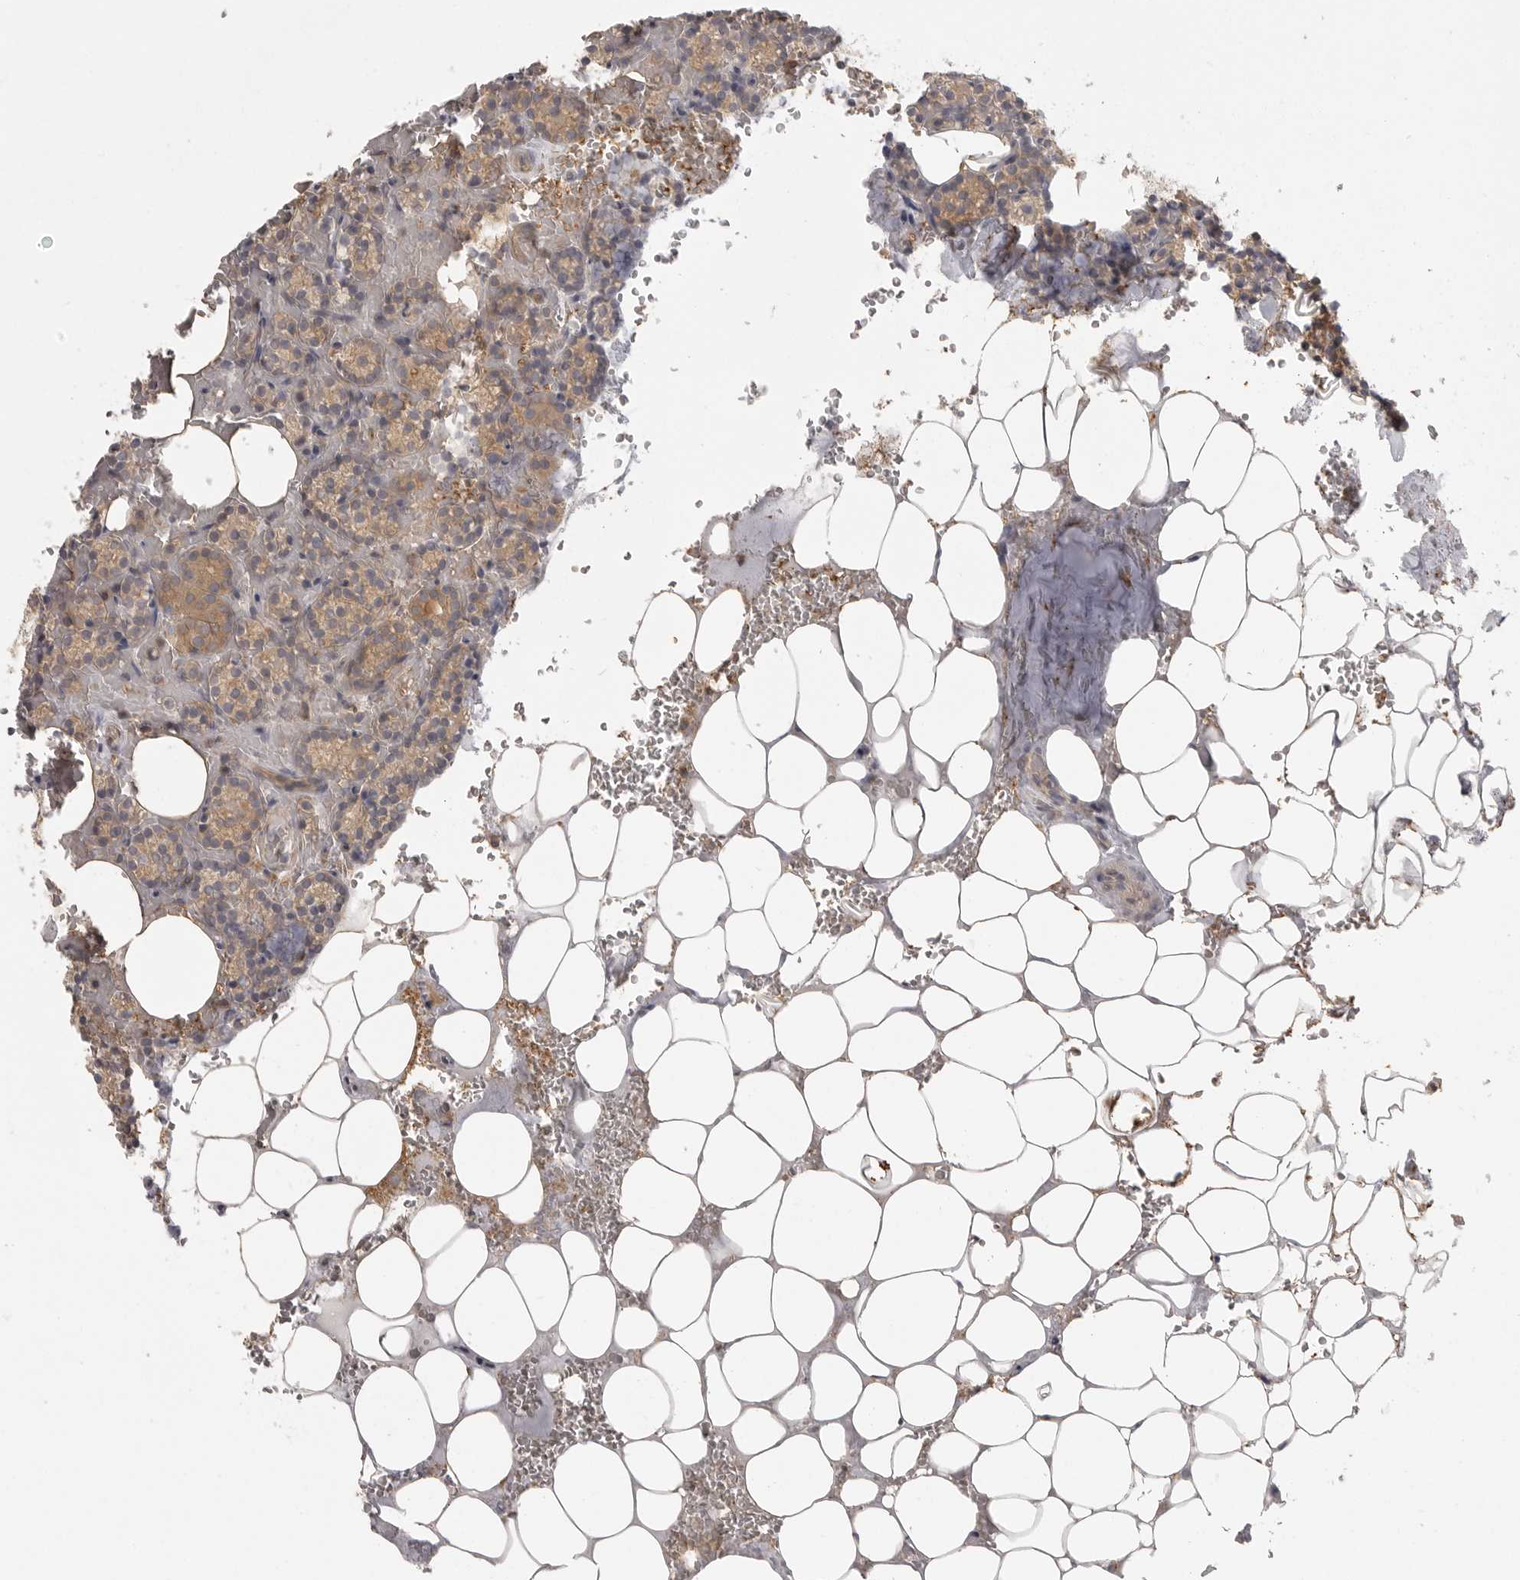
{"staining": {"intensity": "moderate", "quantity": "25%-75%", "location": "cytoplasmic/membranous"}, "tissue": "parathyroid gland", "cell_type": "Glandular cells", "image_type": "normal", "snomed": [{"axis": "morphology", "description": "Normal tissue, NOS"}, {"axis": "topography", "description": "Parathyroid gland"}], "caption": "IHC micrograph of benign parathyroid gland stained for a protein (brown), which exhibits medium levels of moderate cytoplasmic/membranous expression in approximately 25%-75% of glandular cells.", "gene": "DBNL", "patient": {"sex": "female", "age": 78}}